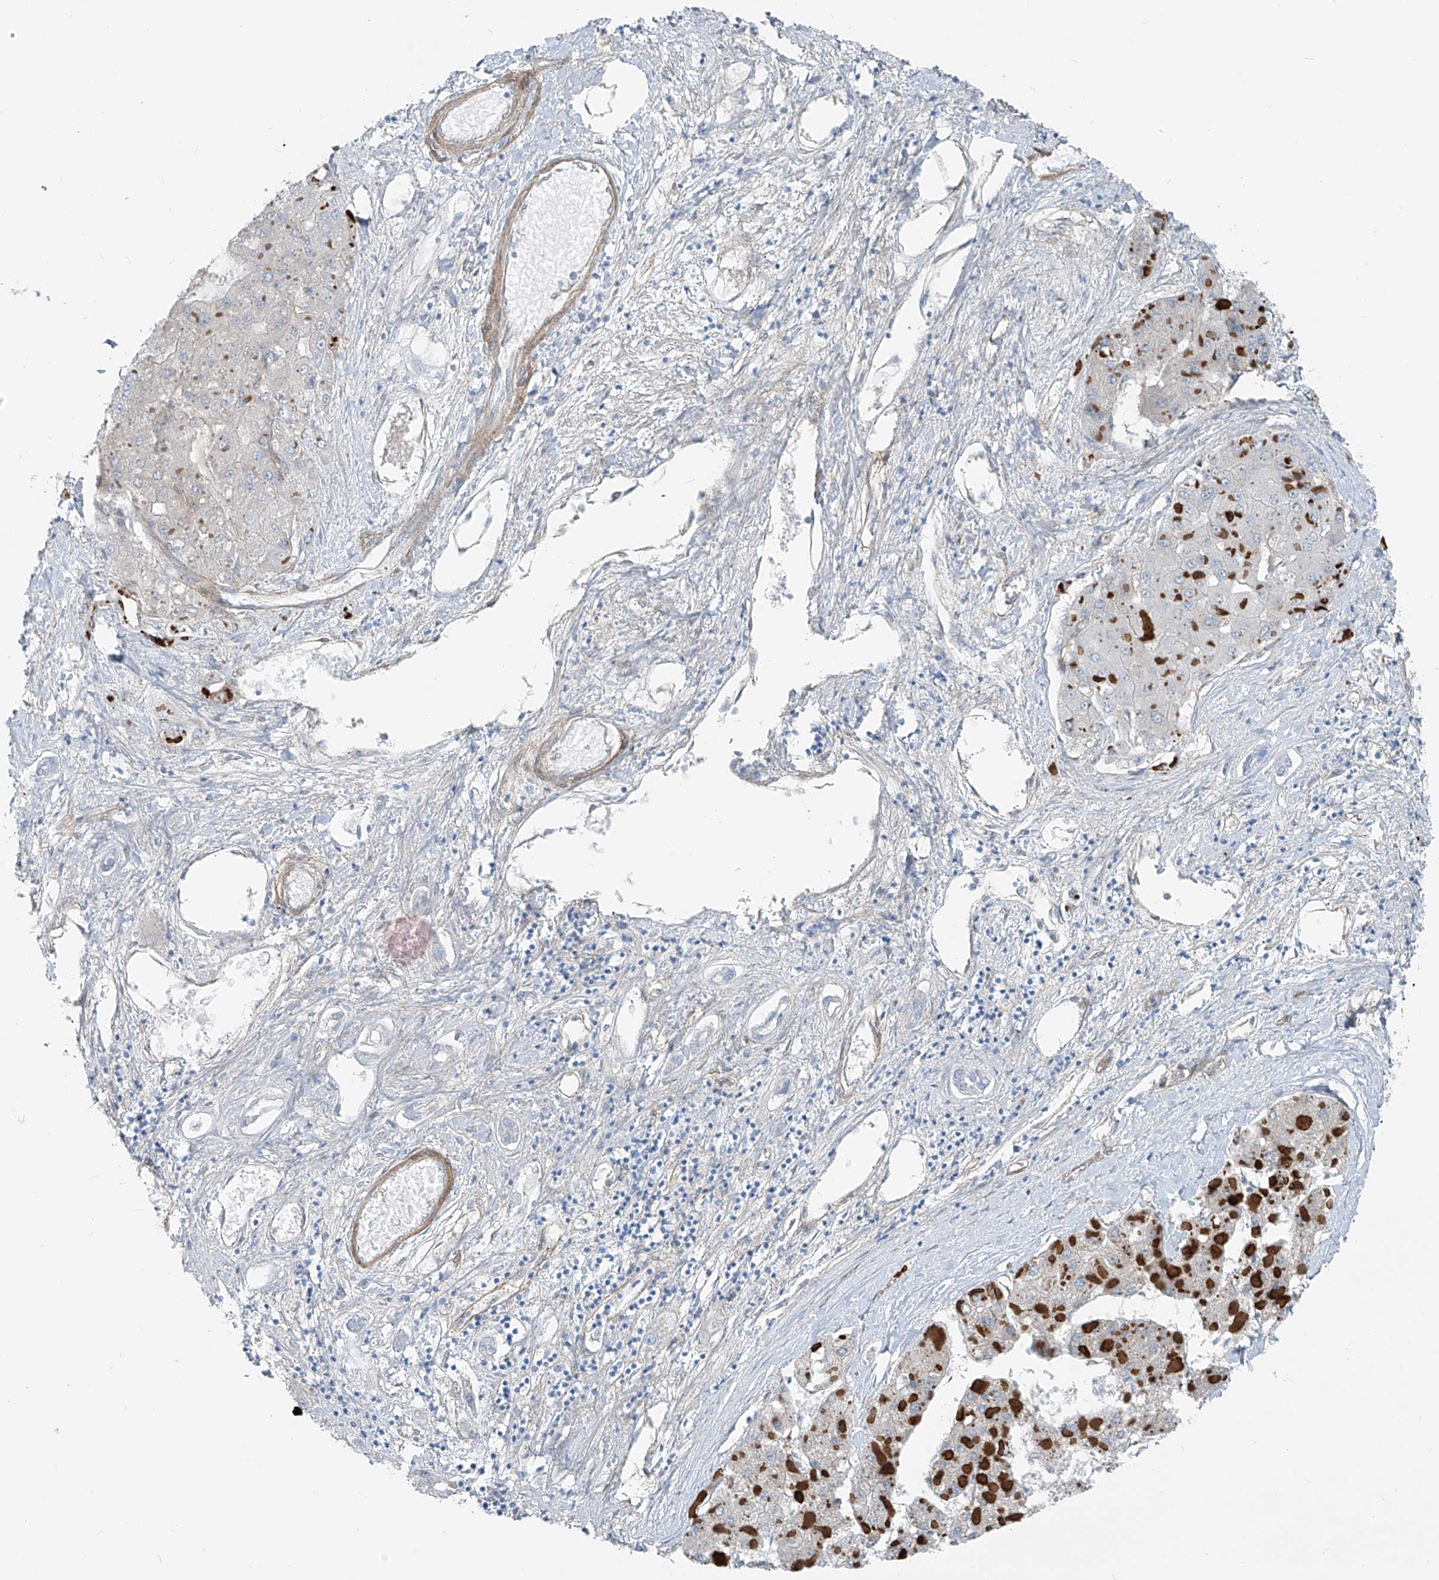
{"staining": {"intensity": "negative", "quantity": "none", "location": "none"}, "tissue": "liver cancer", "cell_type": "Tumor cells", "image_type": "cancer", "snomed": [{"axis": "morphology", "description": "Carcinoma, Hepatocellular, NOS"}, {"axis": "topography", "description": "Liver"}], "caption": "Immunohistochemistry of human liver cancer demonstrates no expression in tumor cells.", "gene": "TNS2", "patient": {"sex": "female", "age": 73}}